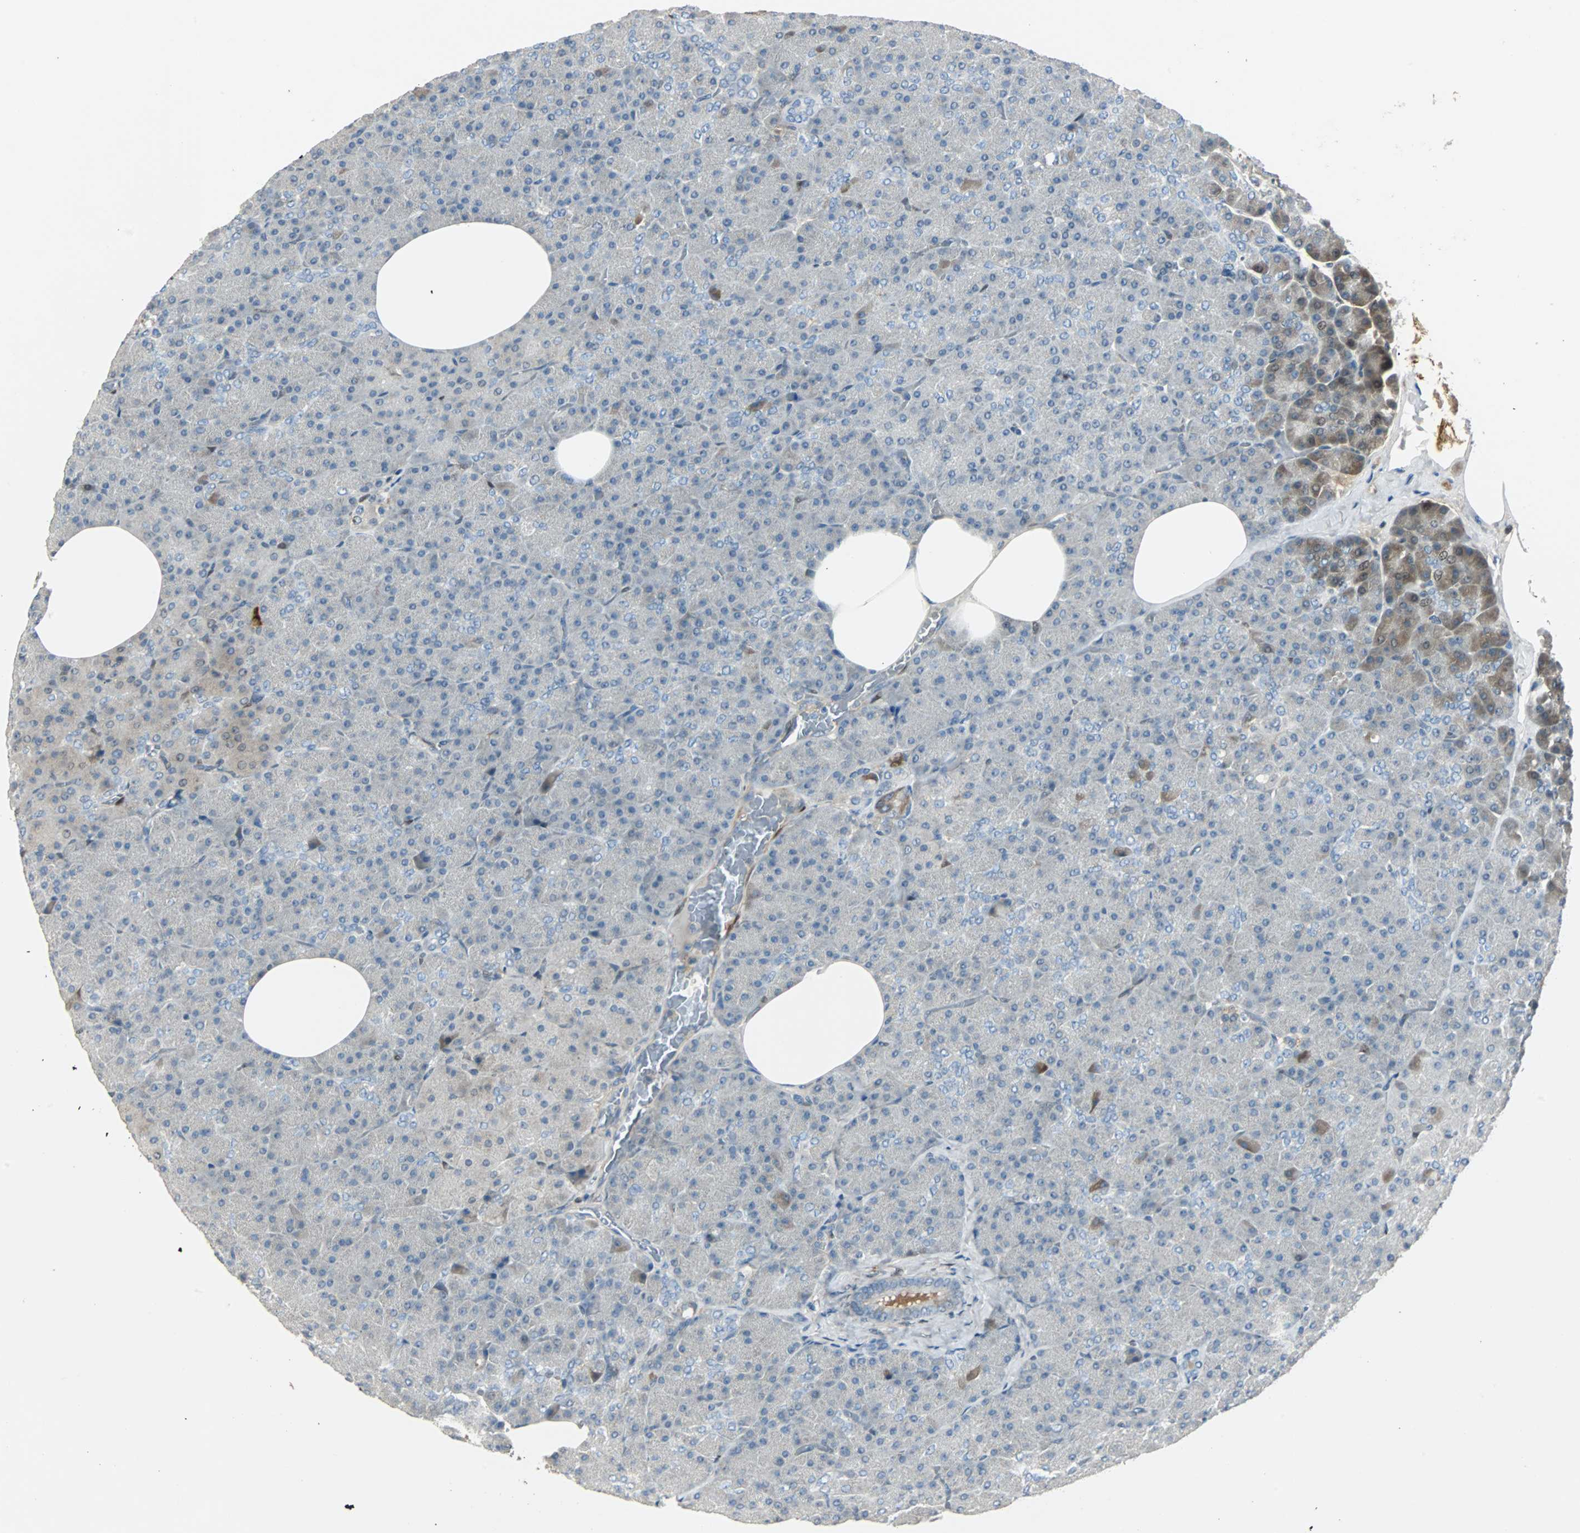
{"staining": {"intensity": "weak", "quantity": "<25%", "location": "cytoplasmic/membranous,nuclear"}, "tissue": "pancreas", "cell_type": "Exocrine glandular cells", "image_type": "normal", "snomed": [{"axis": "morphology", "description": "Normal tissue, NOS"}, {"axis": "topography", "description": "Pancreas"}], "caption": "Histopathology image shows no significant protein expression in exocrine glandular cells of benign pancreas. The staining is performed using DAB brown chromogen with nuclei counter-stained in using hematoxylin.", "gene": "FHL2", "patient": {"sex": "female", "age": 35}}